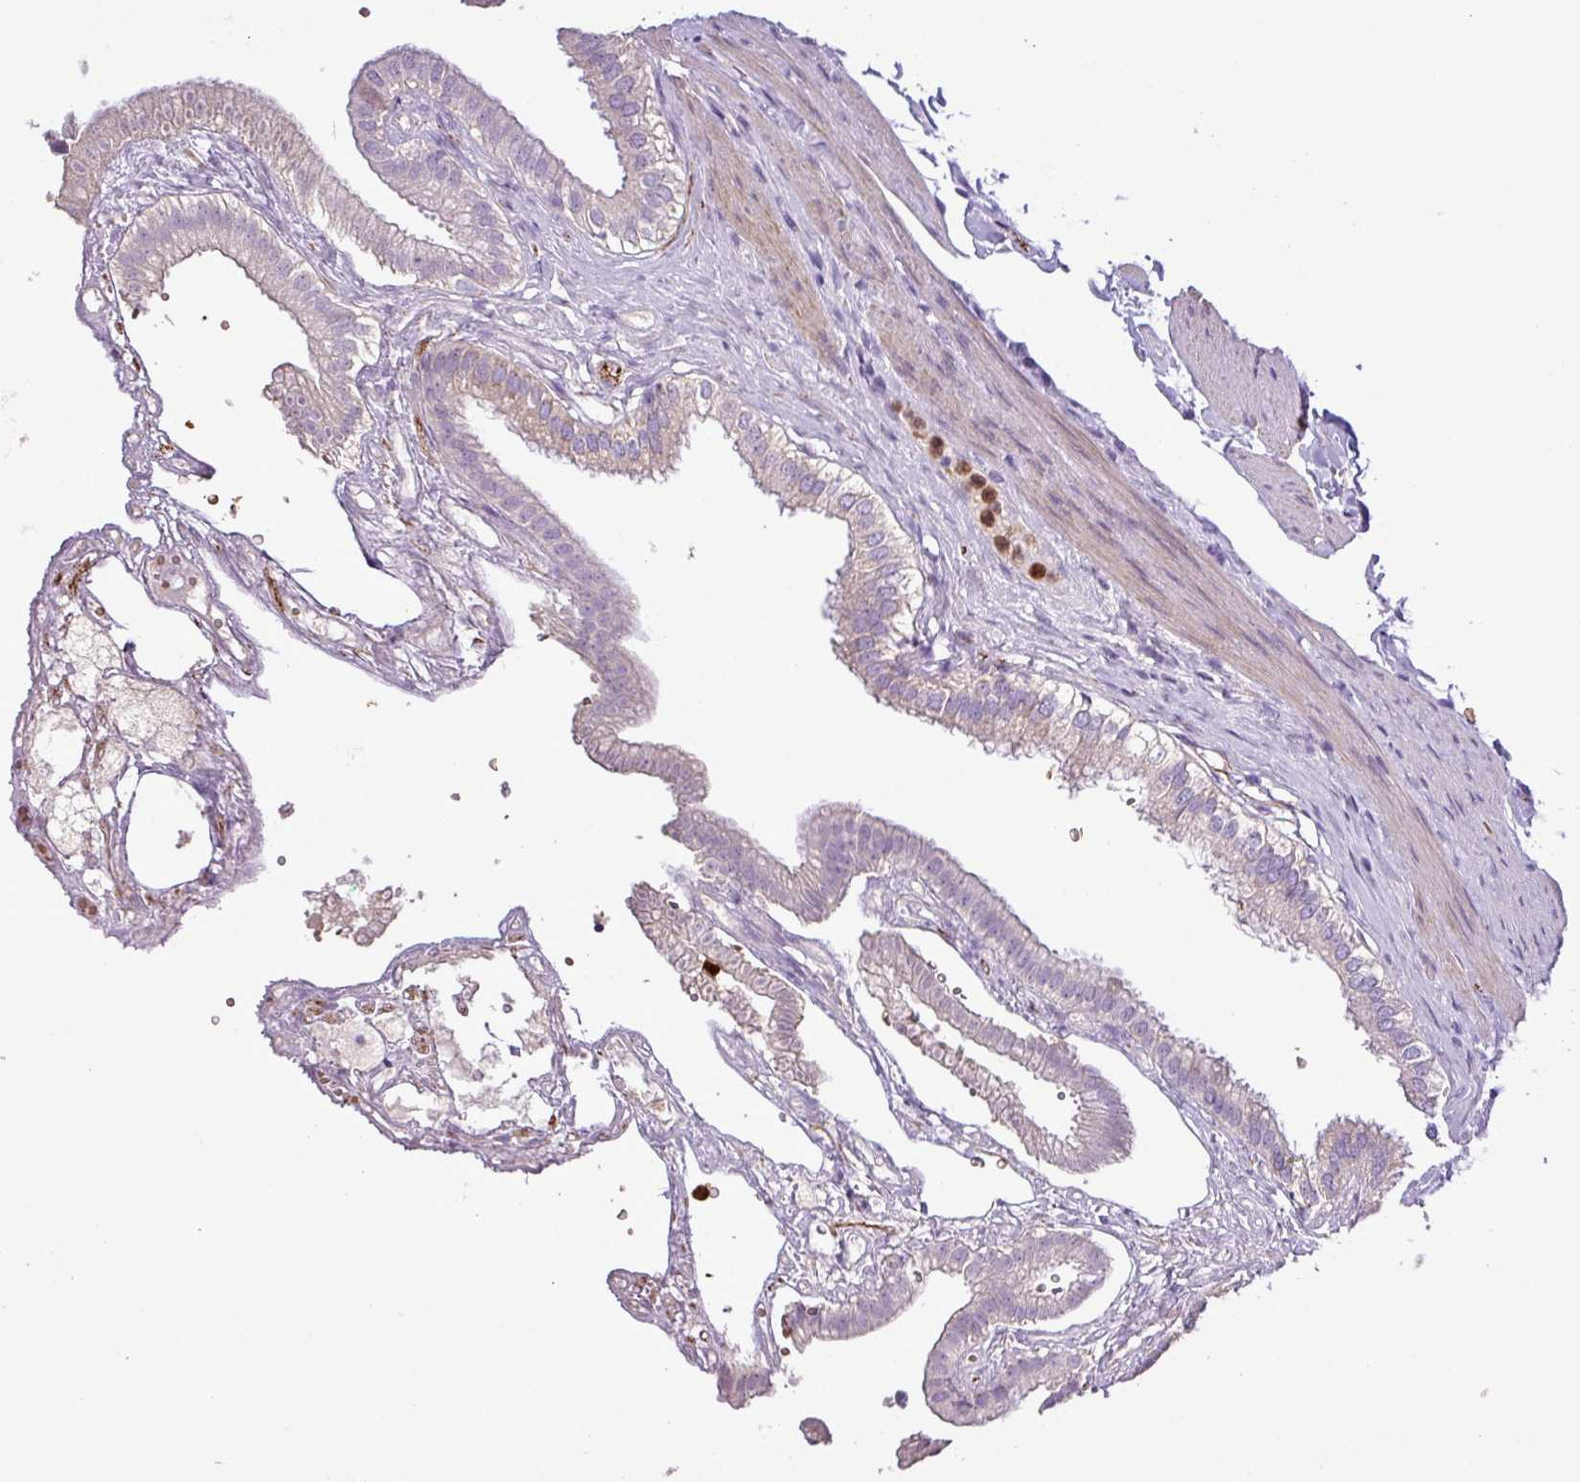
{"staining": {"intensity": "moderate", "quantity": "<25%", "location": "cytoplasmic/membranous"}, "tissue": "gallbladder", "cell_type": "Glandular cells", "image_type": "normal", "snomed": [{"axis": "morphology", "description": "Normal tissue, NOS"}, {"axis": "topography", "description": "Gallbladder"}], "caption": "Glandular cells demonstrate low levels of moderate cytoplasmic/membranous staining in approximately <25% of cells in unremarkable gallbladder. Using DAB (3,3'-diaminobenzidine) (brown) and hematoxylin (blue) stains, captured at high magnification using brightfield microscopy.", "gene": "MGAT4B", "patient": {"sex": "female", "age": 61}}